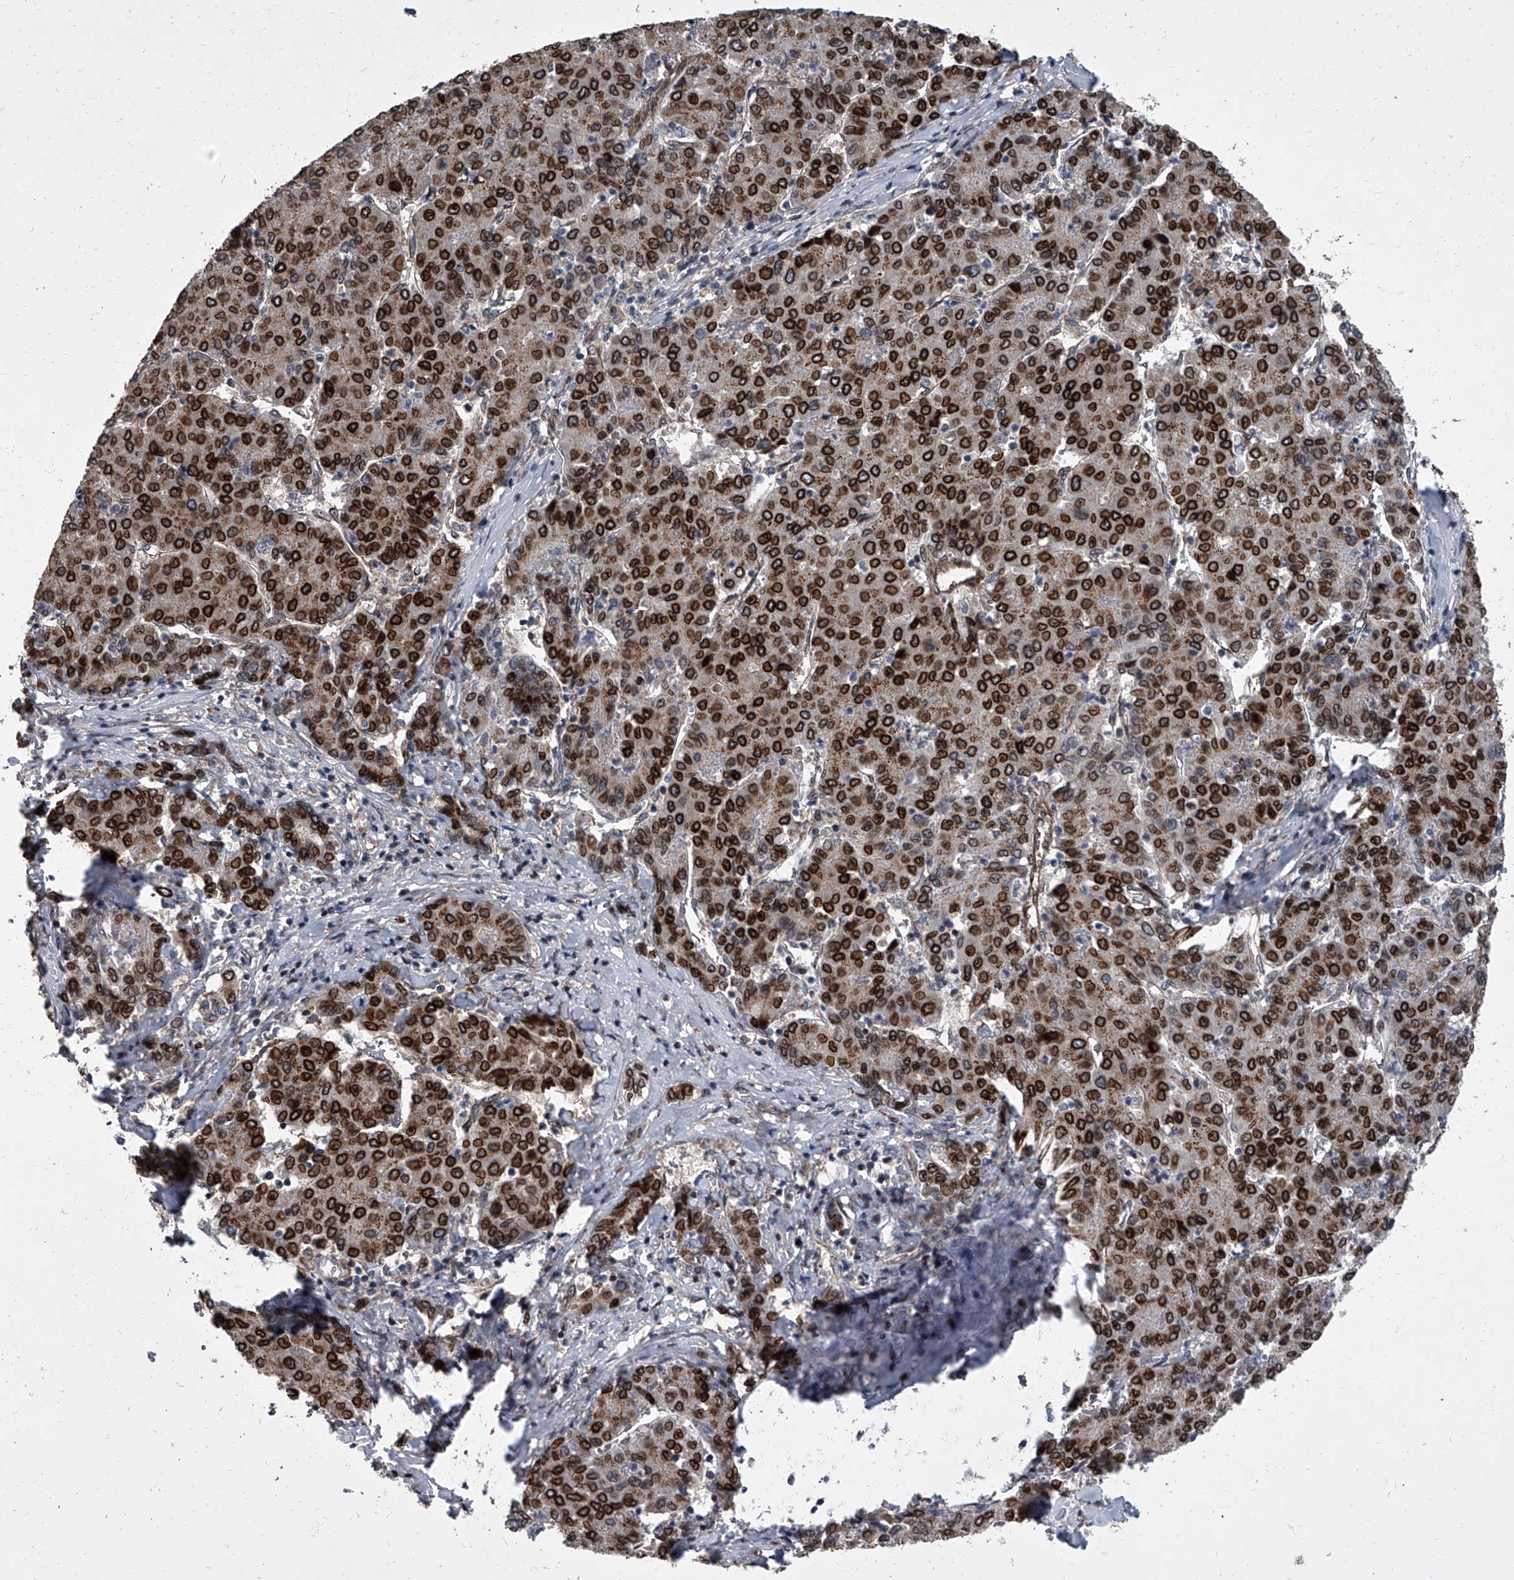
{"staining": {"intensity": "strong", "quantity": ">75%", "location": "cytoplasmic/membranous,nuclear"}, "tissue": "liver cancer", "cell_type": "Tumor cells", "image_type": "cancer", "snomed": [{"axis": "morphology", "description": "Carcinoma, Hepatocellular, NOS"}, {"axis": "topography", "description": "Liver"}], "caption": "Immunohistochemistry (IHC) histopathology image of hepatocellular carcinoma (liver) stained for a protein (brown), which displays high levels of strong cytoplasmic/membranous and nuclear staining in approximately >75% of tumor cells.", "gene": "LRRC8C", "patient": {"sex": "male", "age": 65}}